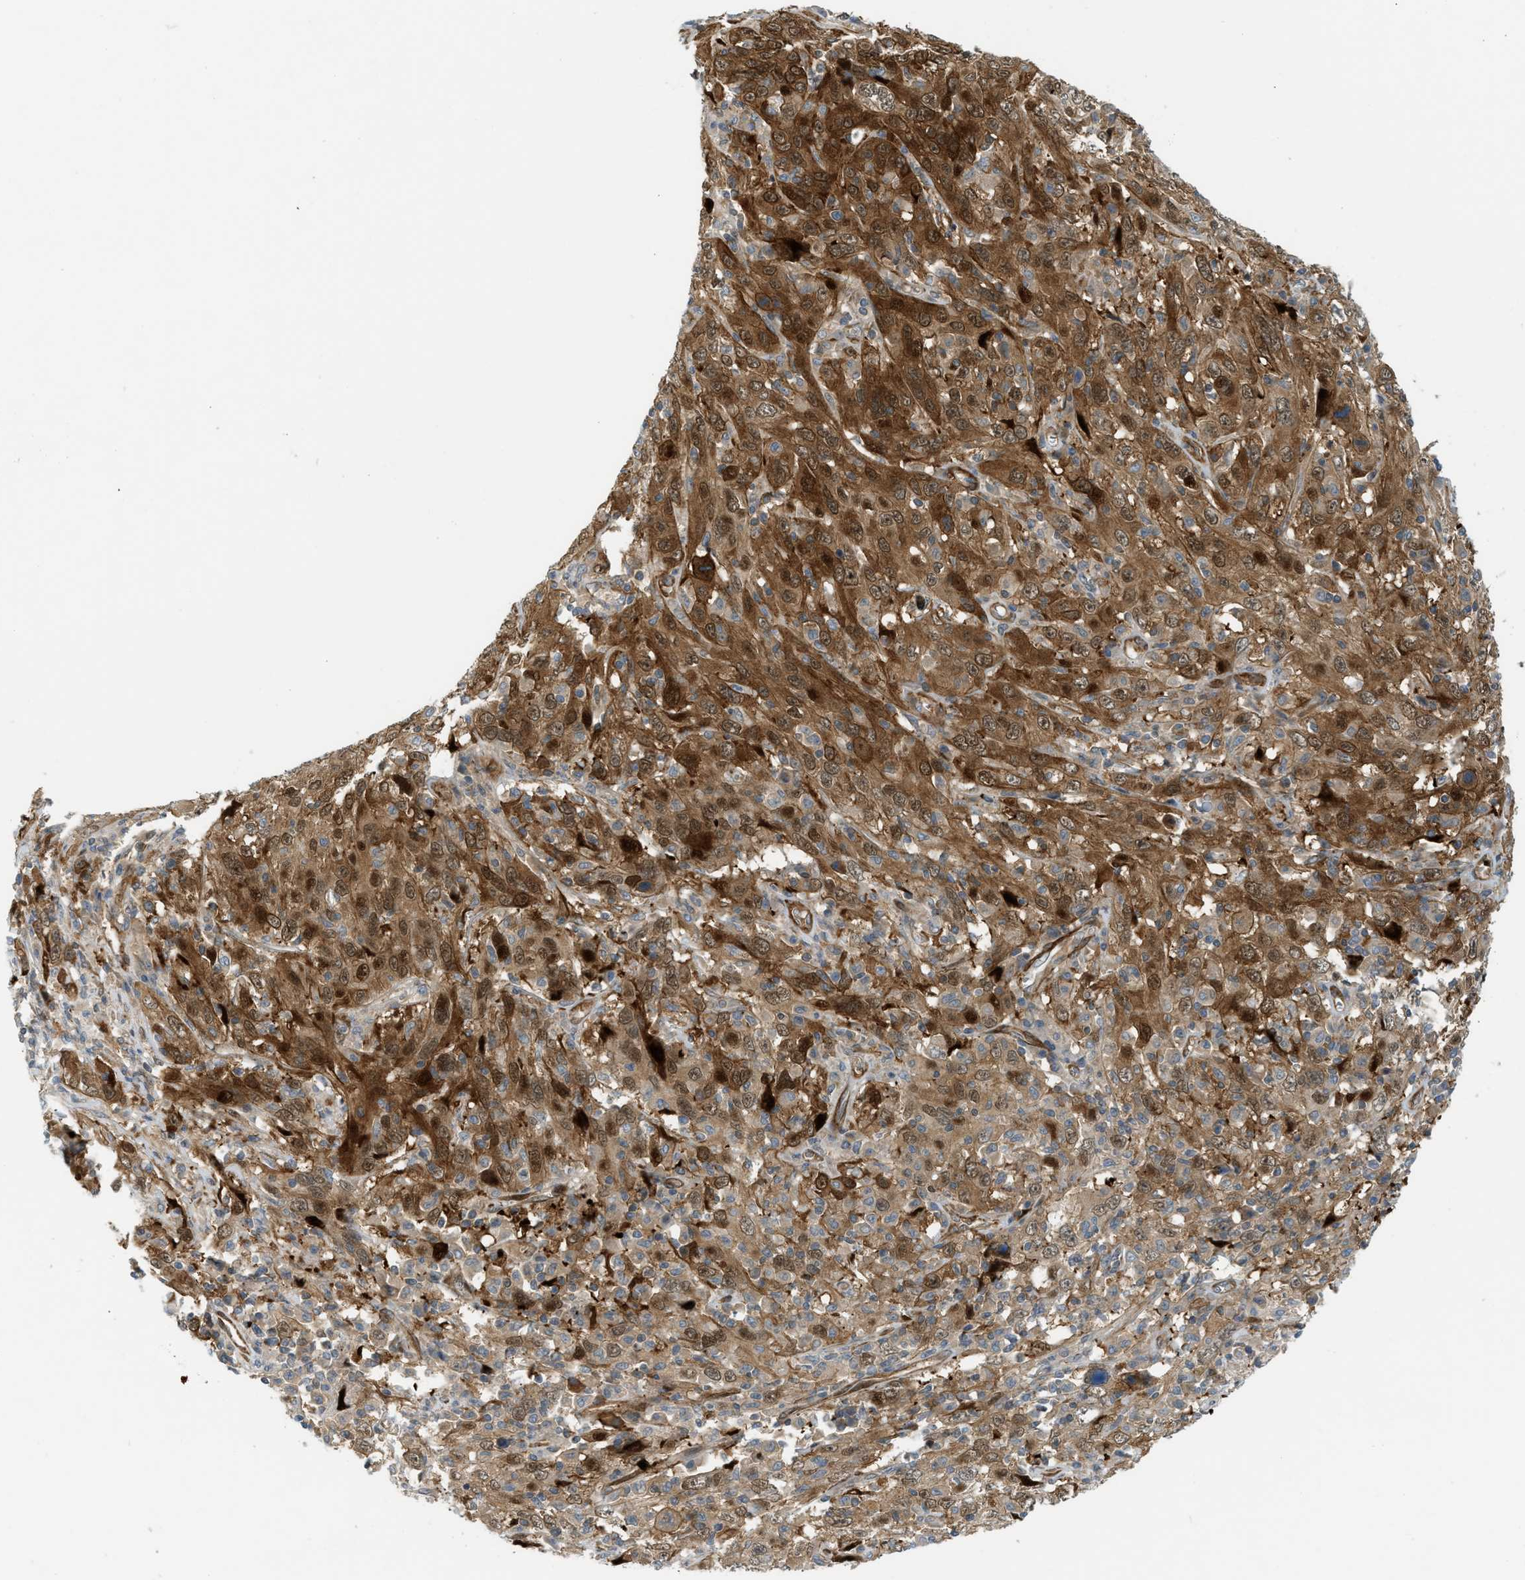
{"staining": {"intensity": "moderate", "quantity": ">75%", "location": "cytoplasmic/membranous"}, "tissue": "cervical cancer", "cell_type": "Tumor cells", "image_type": "cancer", "snomed": [{"axis": "morphology", "description": "Squamous cell carcinoma, NOS"}, {"axis": "topography", "description": "Cervix"}], "caption": "High-magnification brightfield microscopy of cervical cancer (squamous cell carcinoma) stained with DAB (3,3'-diaminobenzidine) (brown) and counterstained with hematoxylin (blue). tumor cells exhibit moderate cytoplasmic/membranous staining is identified in approximately>75% of cells.", "gene": "EDNRA", "patient": {"sex": "female", "age": 46}}